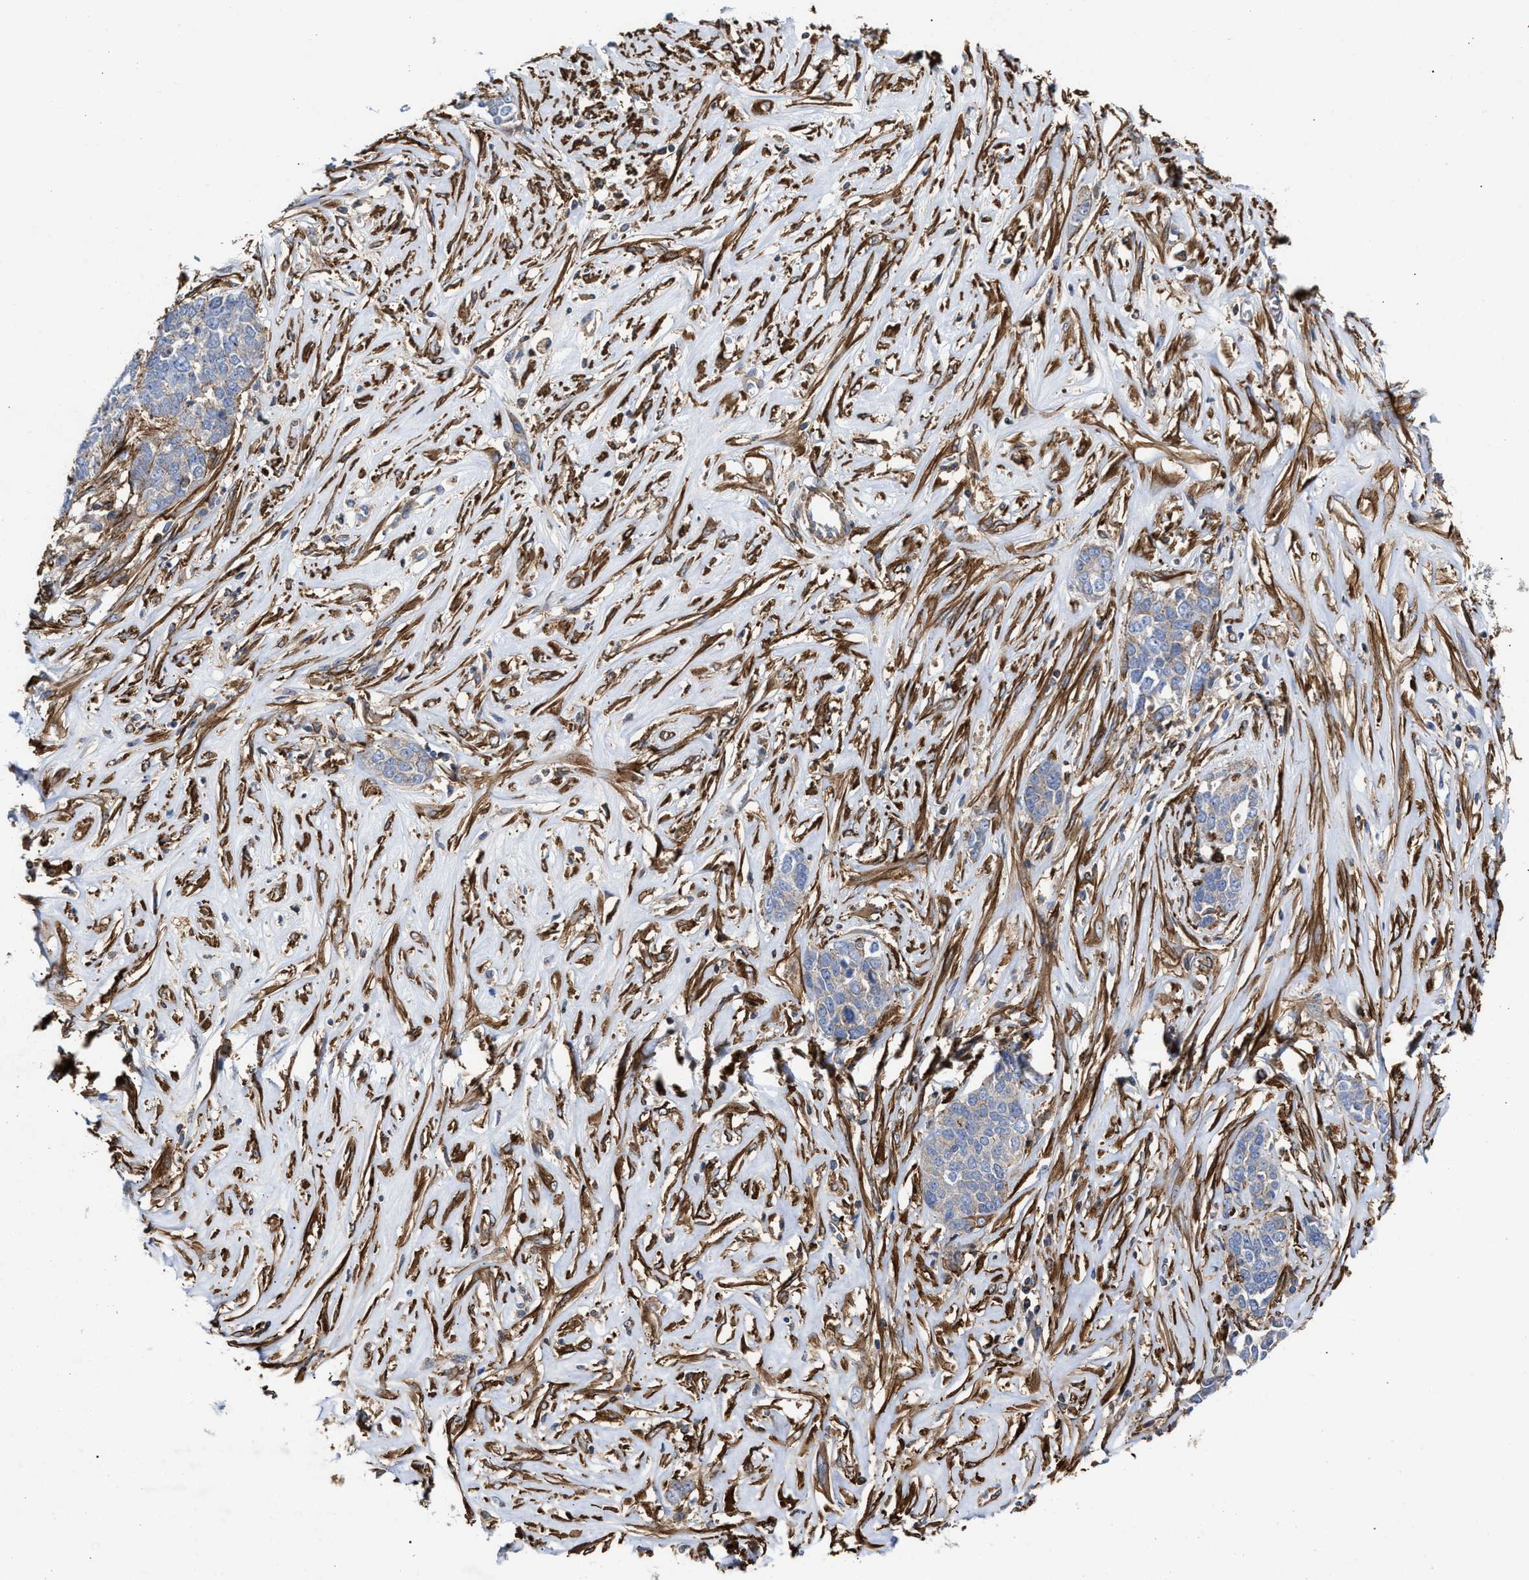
{"staining": {"intensity": "negative", "quantity": "none", "location": "none"}, "tissue": "ovarian cancer", "cell_type": "Tumor cells", "image_type": "cancer", "snomed": [{"axis": "morphology", "description": "Cystadenocarcinoma, serous, NOS"}, {"axis": "topography", "description": "Ovary"}], "caption": "This photomicrograph is of ovarian cancer stained with immunohistochemistry (IHC) to label a protein in brown with the nuclei are counter-stained blue. There is no expression in tumor cells.", "gene": "HS3ST5", "patient": {"sex": "female", "age": 44}}